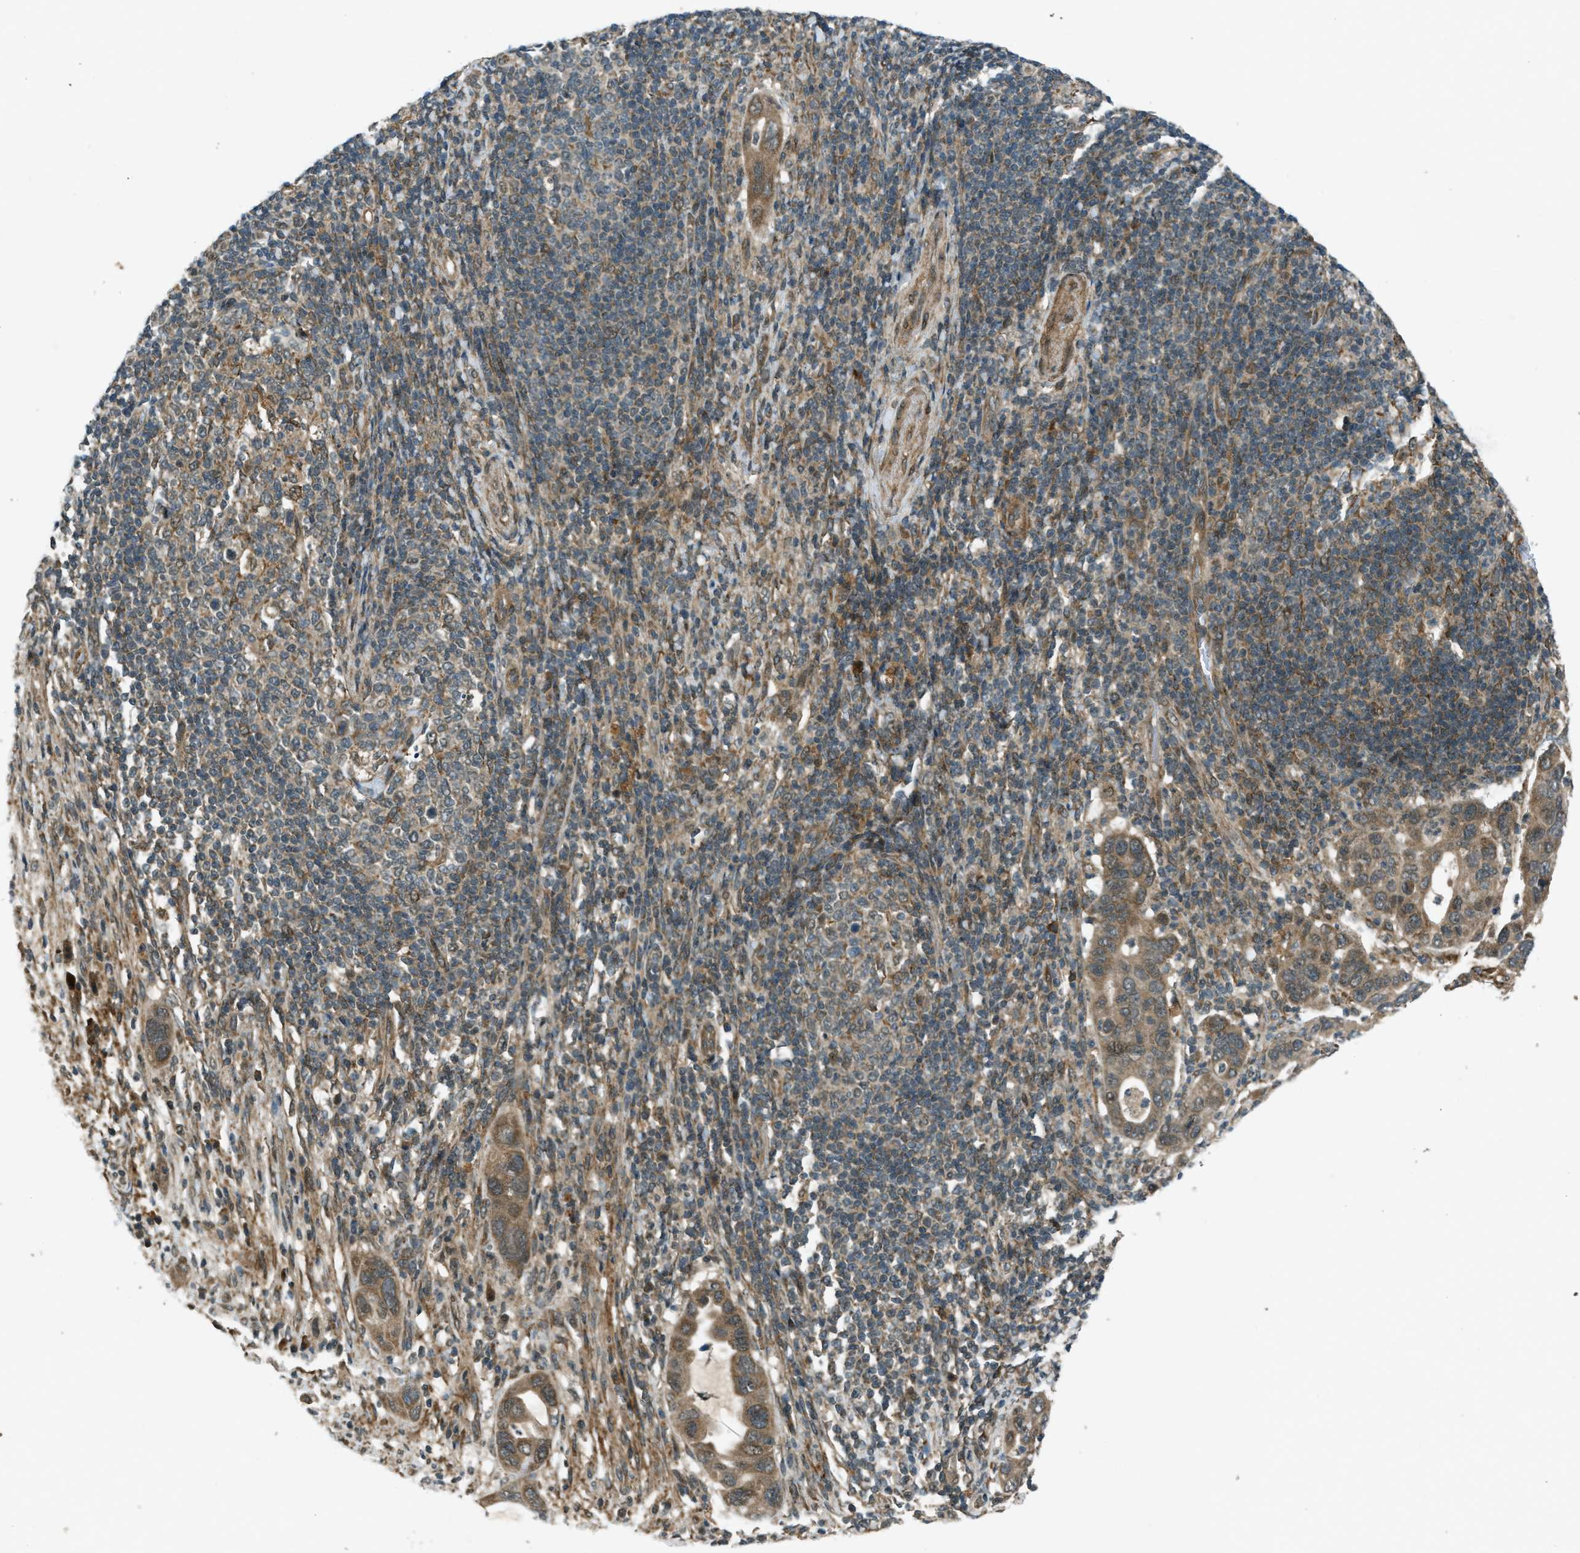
{"staining": {"intensity": "moderate", "quantity": ">75%", "location": "cytoplasmic/membranous"}, "tissue": "pancreatic cancer", "cell_type": "Tumor cells", "image_type": "cancer", "snomed": [{"axis": "morphology", "description": "Adenocarcinoma, NOS"}, {"axis": "topography", "description": "Pancreas"}], "caption": "Pancreatic cancer (adenocarcinoma) stained with DAB (3,3'-diaminobenzidine) immunohistochemistry exhibits medium levels of moderate cytoplasmic/membranous positivity in approximately >75% of tumor cells.", "gene": "EIF2AK3", "patient": {"sex": "female", "age": 71}}